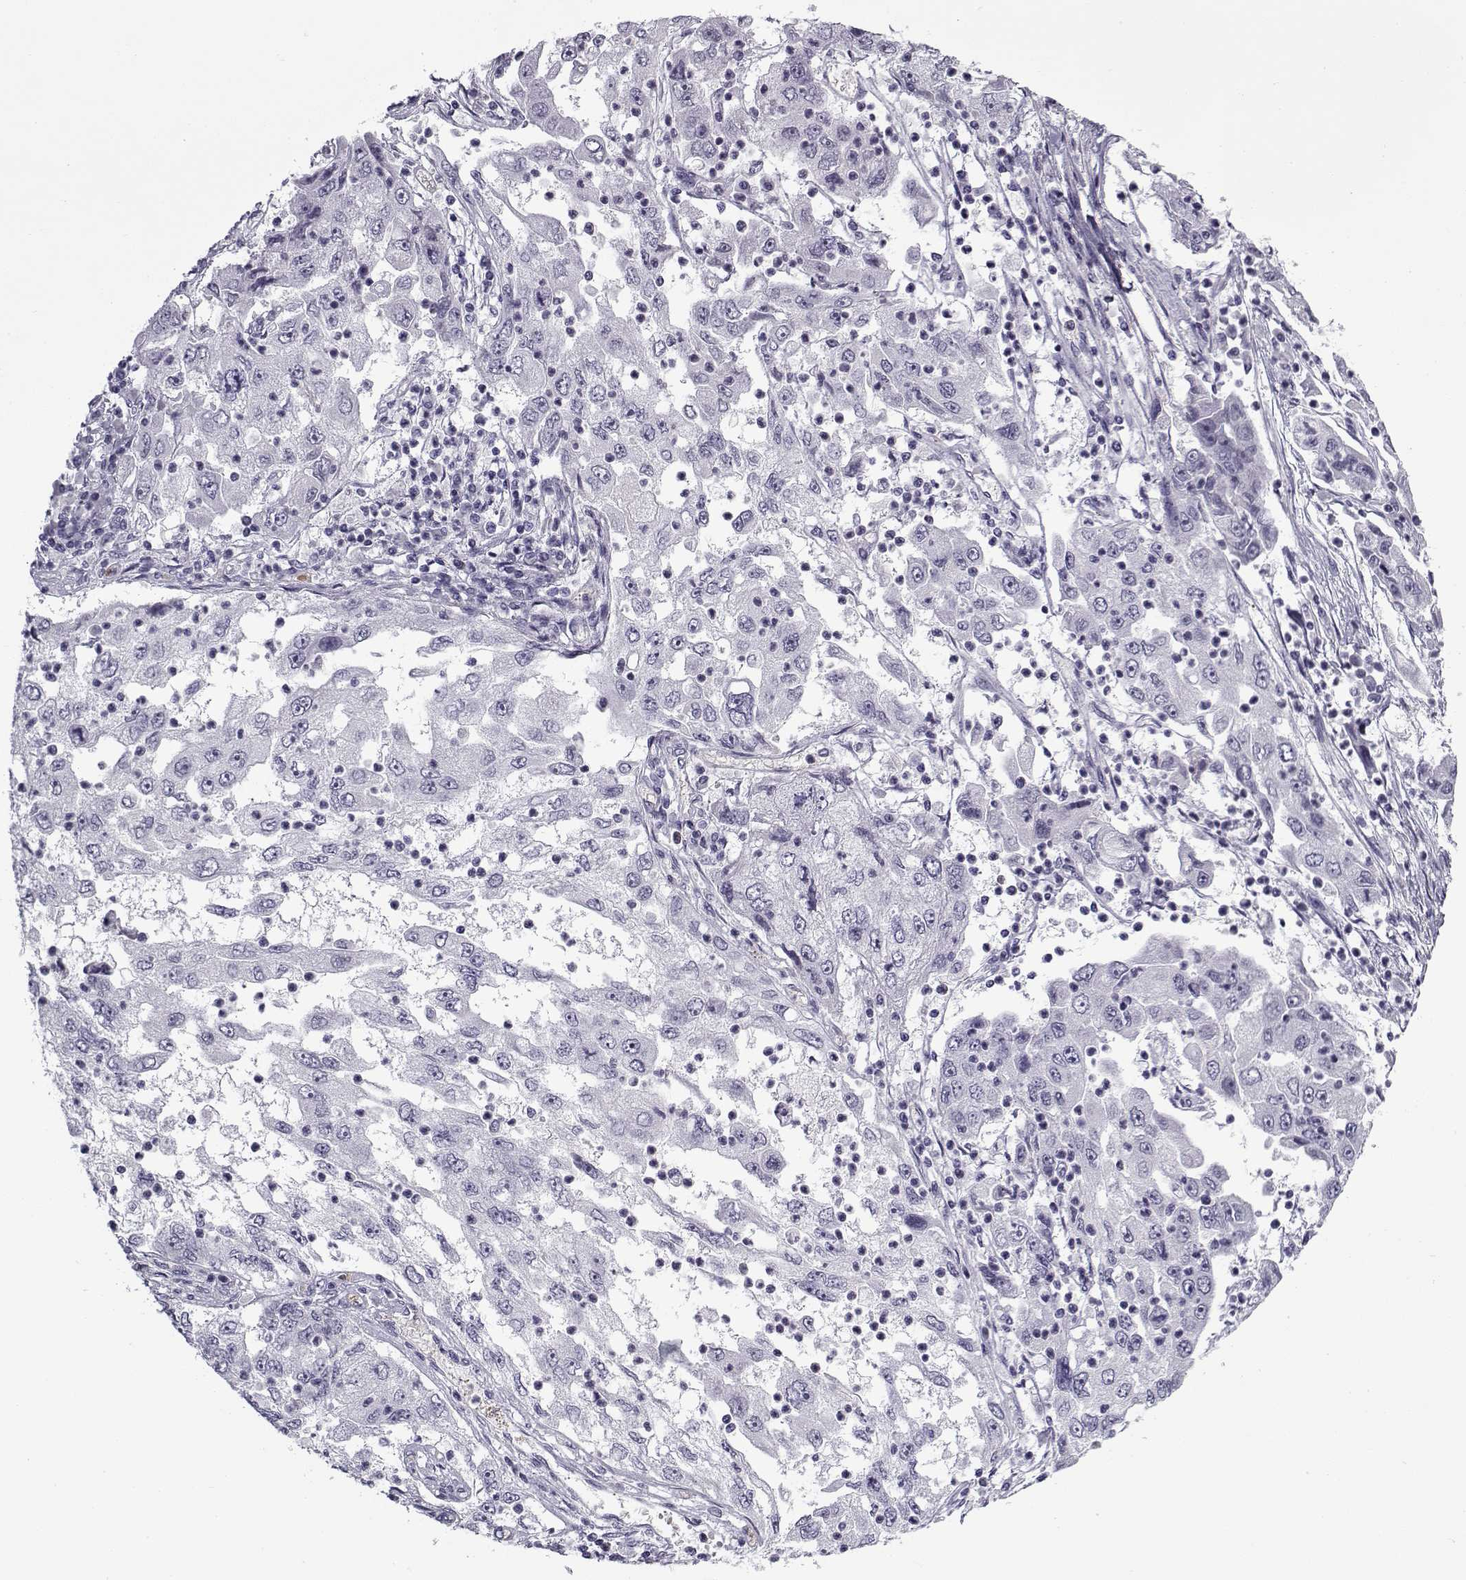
{"staining": {"intensity": "negative", "quantity": "none", "location": "none"}, "tissue": "cervical cancer", "cell_type": "Tumor cells", "image_type": "cancer", "snomed": [{"axis": "morphology", "description": "Squamous cell carcinoma, NOS"}, {"axis": "topography", "description": "Cervix"}], "caption": "Immunohistochemistry image of neoplastic tissue: cervical squamous cell carcinoma stained with DAB reveals no significant protein expression in tumor cells.", "gene": "SNCA", "patient": {"sex": "female", "age": 36}}